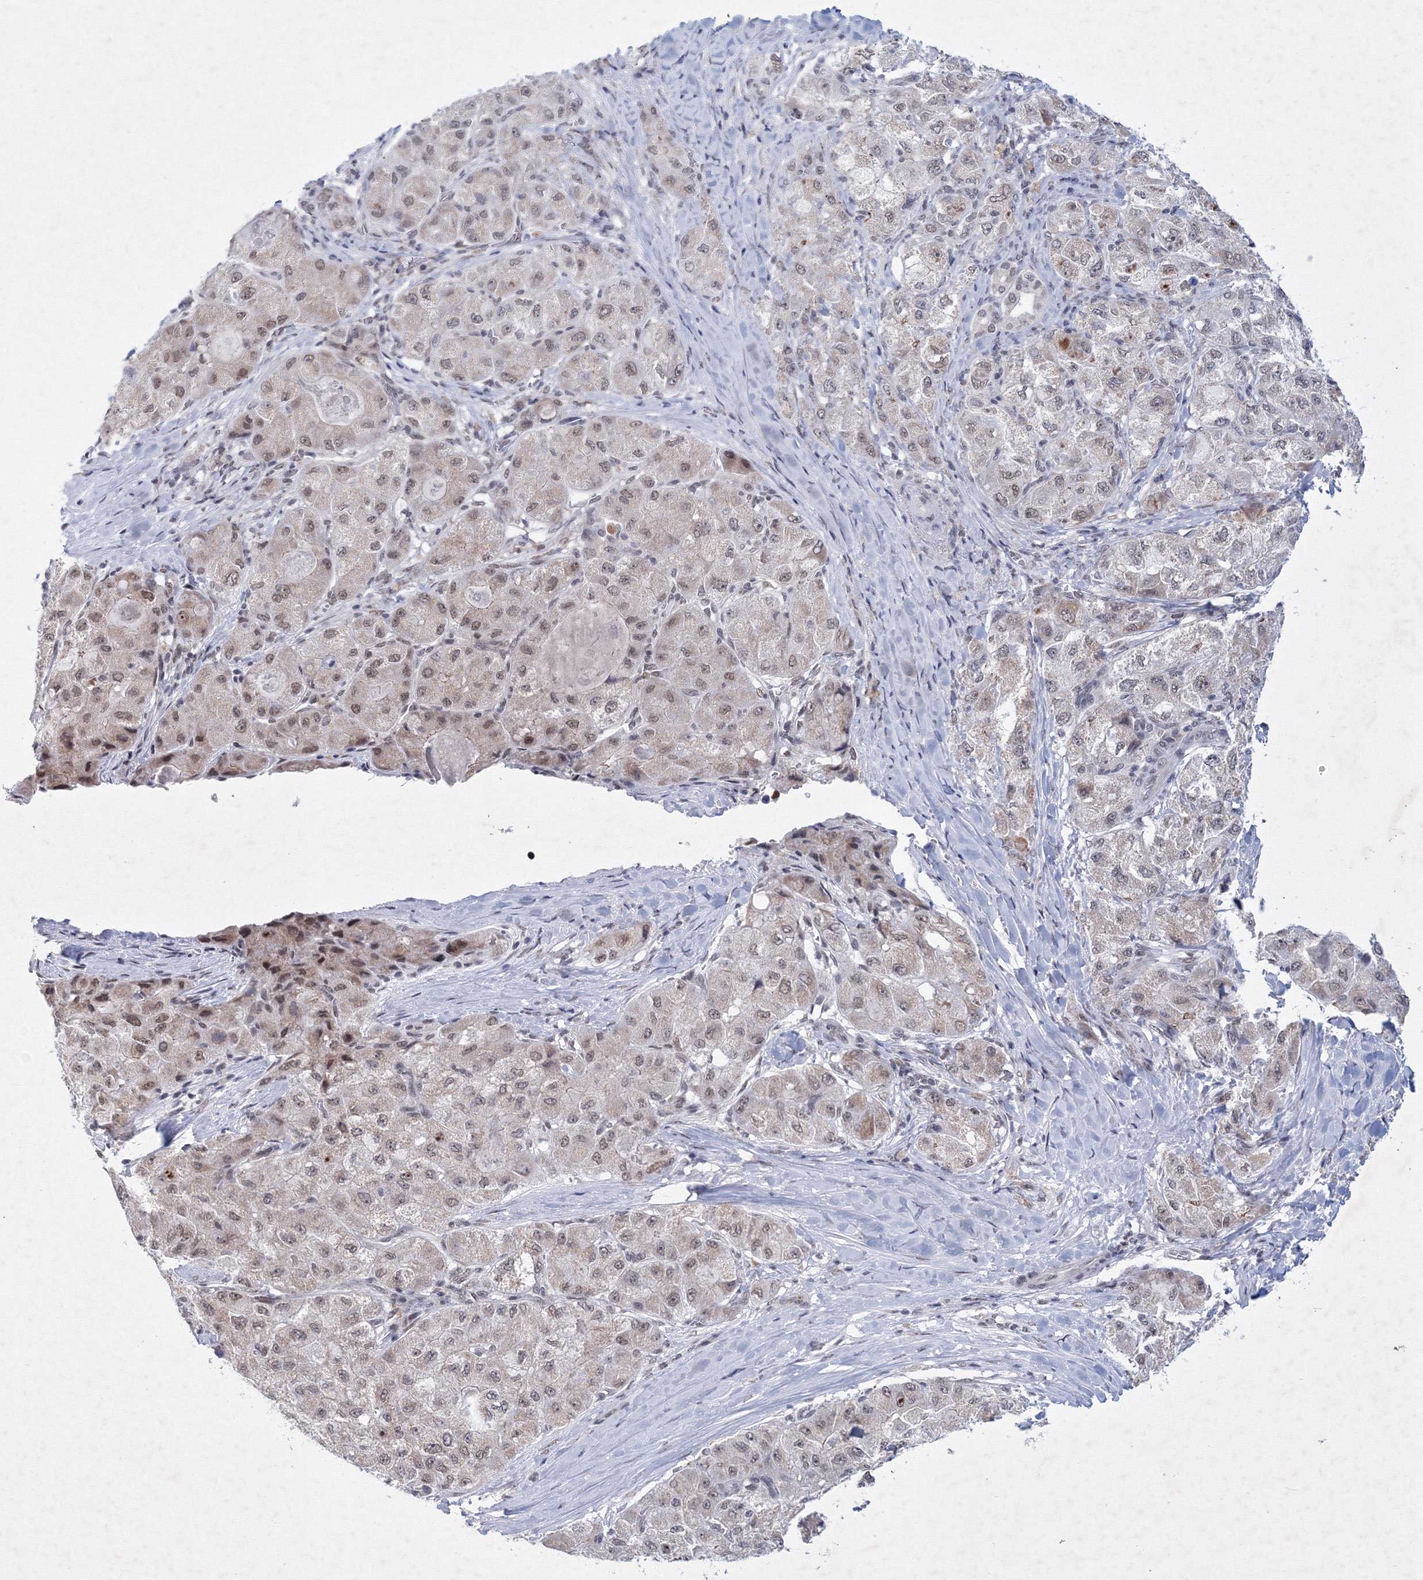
{"staining": {"intensity": "weak", "quantity": "25%-75%", "location": "nuclear"}, "tissue": "liver cancer", "cell_type": "Tumor cells", "image_type": "cancer", "snomed": [{"axis": "morphology", "description": "Carcinoma, Hepatocellular, NOS"}, {"axis": "topography", "description": "Liver"}], "caption": "Liver hepatocellular carcinoma was stained to show a protein in brown. There is low levels of weak nuclear staining in approximately 25%-75% of tumor cells. The staining was performed using DAB (3,3'-diaminobenzidine) to visualize the protein expression in brown, while the nuclei were stained in blue with hematoxylin (Magnification: 20x).", "gene": "SF3B6", "patient": {"sex": "male", "age": 80}}